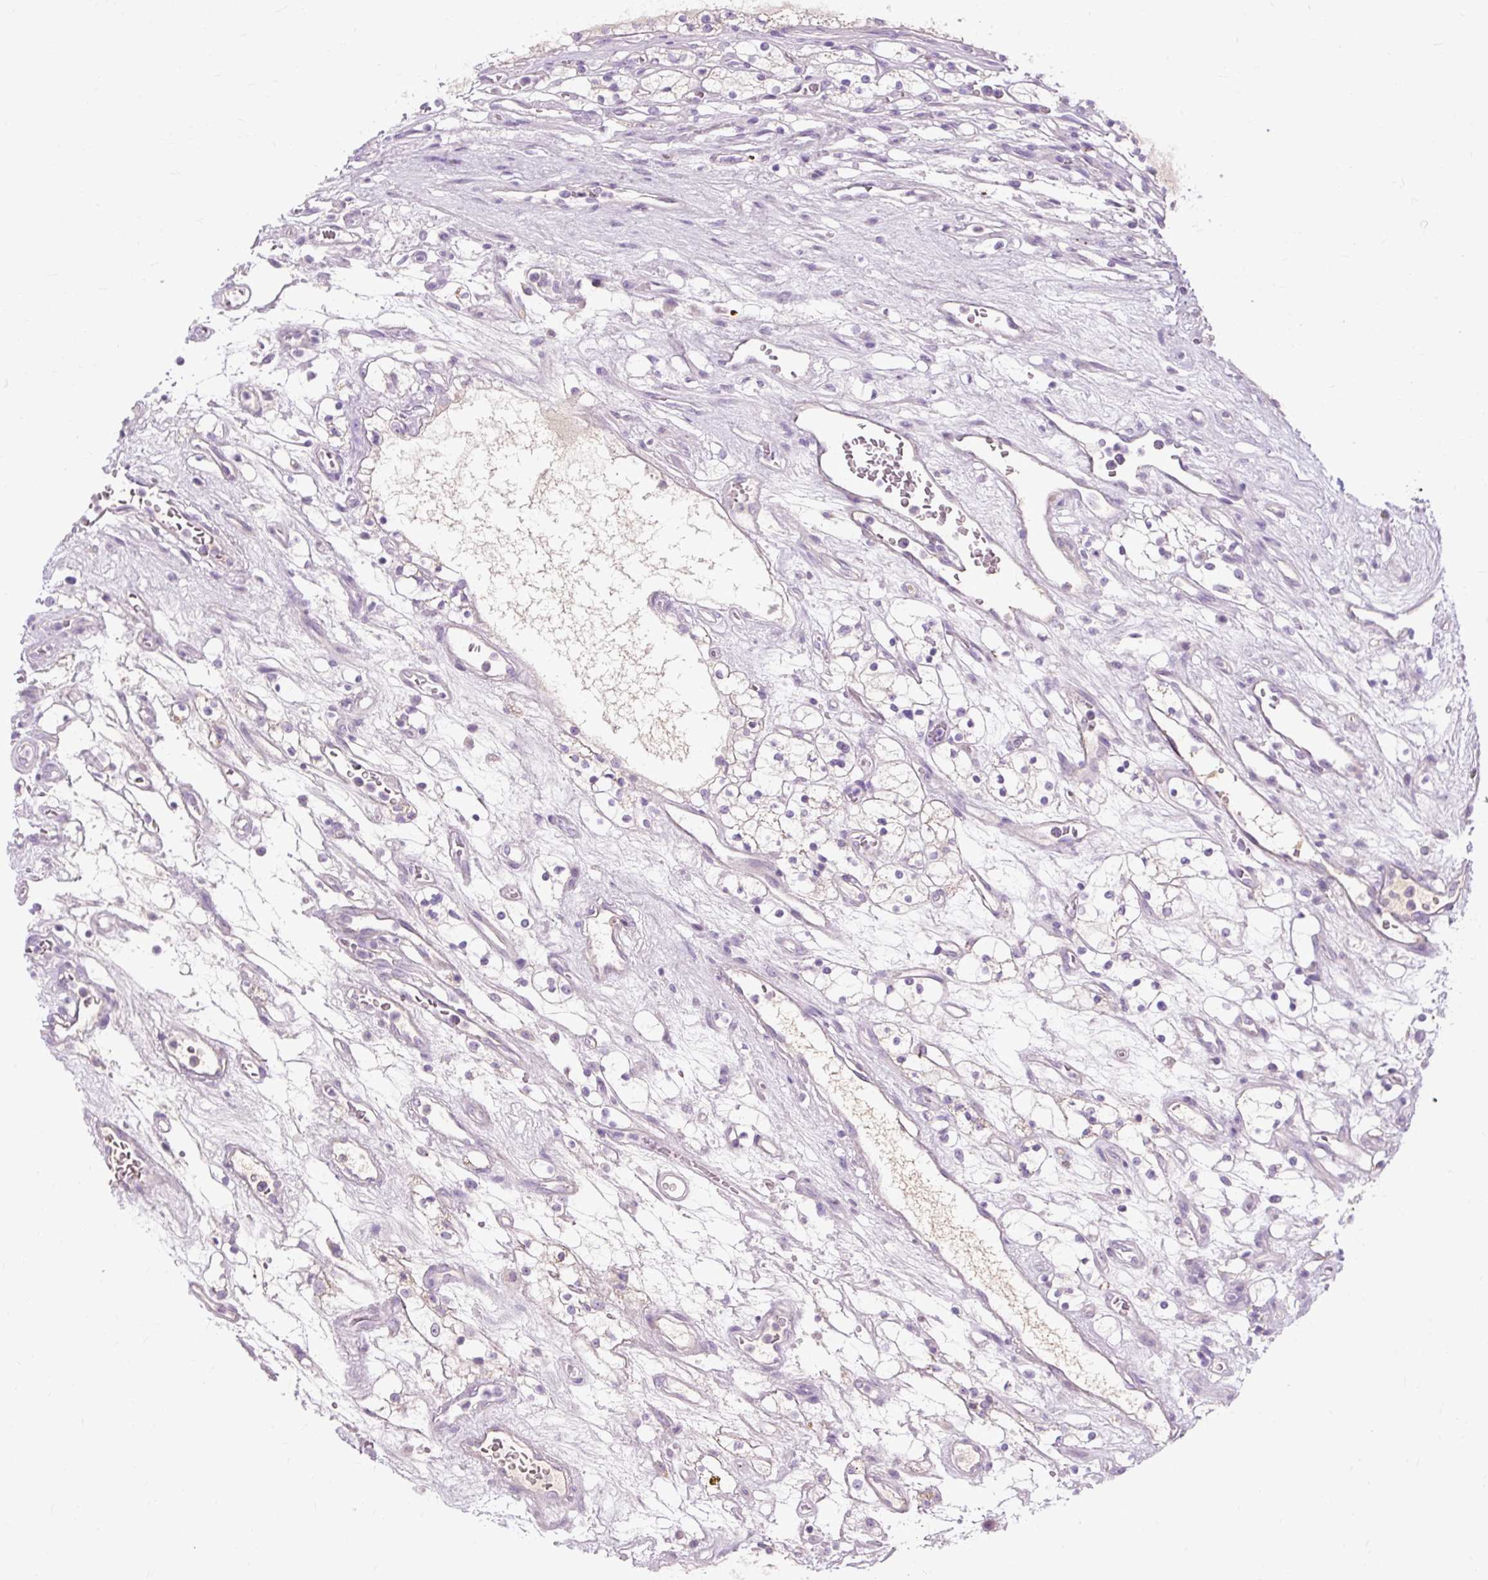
{"staining": {"intensity": "negative", "quantity": "none", "location": "none"}, "tissue": "renal cancer", "cell_type": "Tumor cells", "image_type": "cancer", "snomed": [{"axis": "morphology", "description": "Adenocarcinoma, NOS"}, {"axis": "topography", "description": "Kidney"}], "caption": "An IHC photomicrograph of renal cancer (adenocarcinoma) is shown. There is no staining in tumor cells of renal cancer (adenocarcinoma).", "gene": "ARRDC2", "patient": {"sex": "female", "age": 69}}